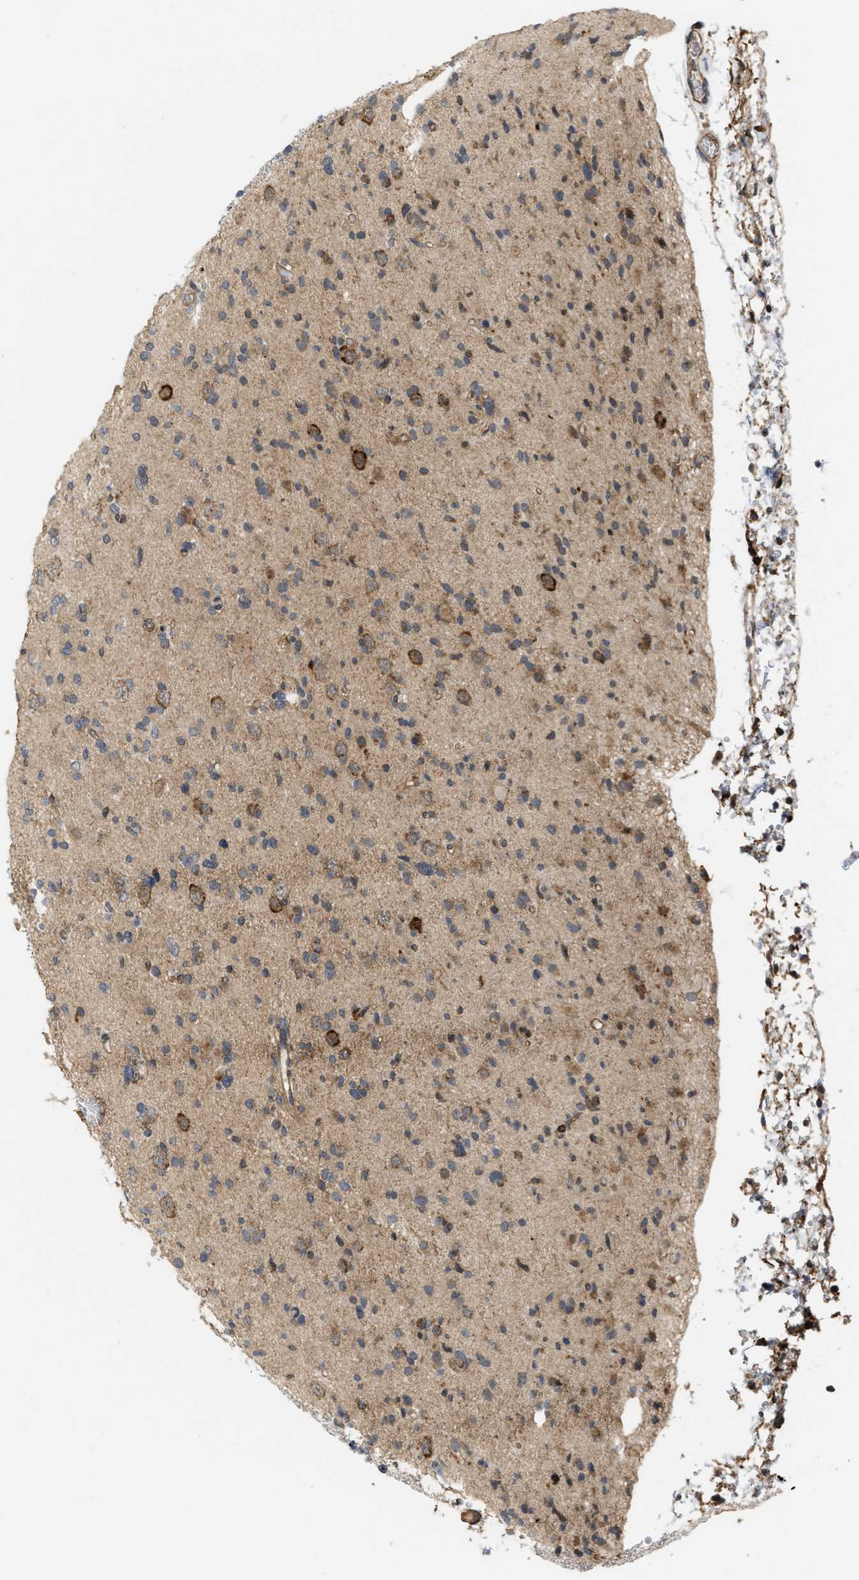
{"staining": {"intensity": "weak", "quantity": ">75%", "location": "cytoplasmic/membranous"}, "tissue": "glioma", "cell_type": "Tumor cells", "image_type": "cancer", "snomed": [{"axis": "morphology", "description": "Glioma, malignant, Low grade"}, {"axis": "topography", "description": "Brain"}], "caption": "Human low-grade glioma (malignant) stained with a brown dye displays weak cytoplasmic/membranous positive staining in approximately >75% of tumor cells.", "gene": "IQCE", "patient": {"sex": "female", "age": 22}}